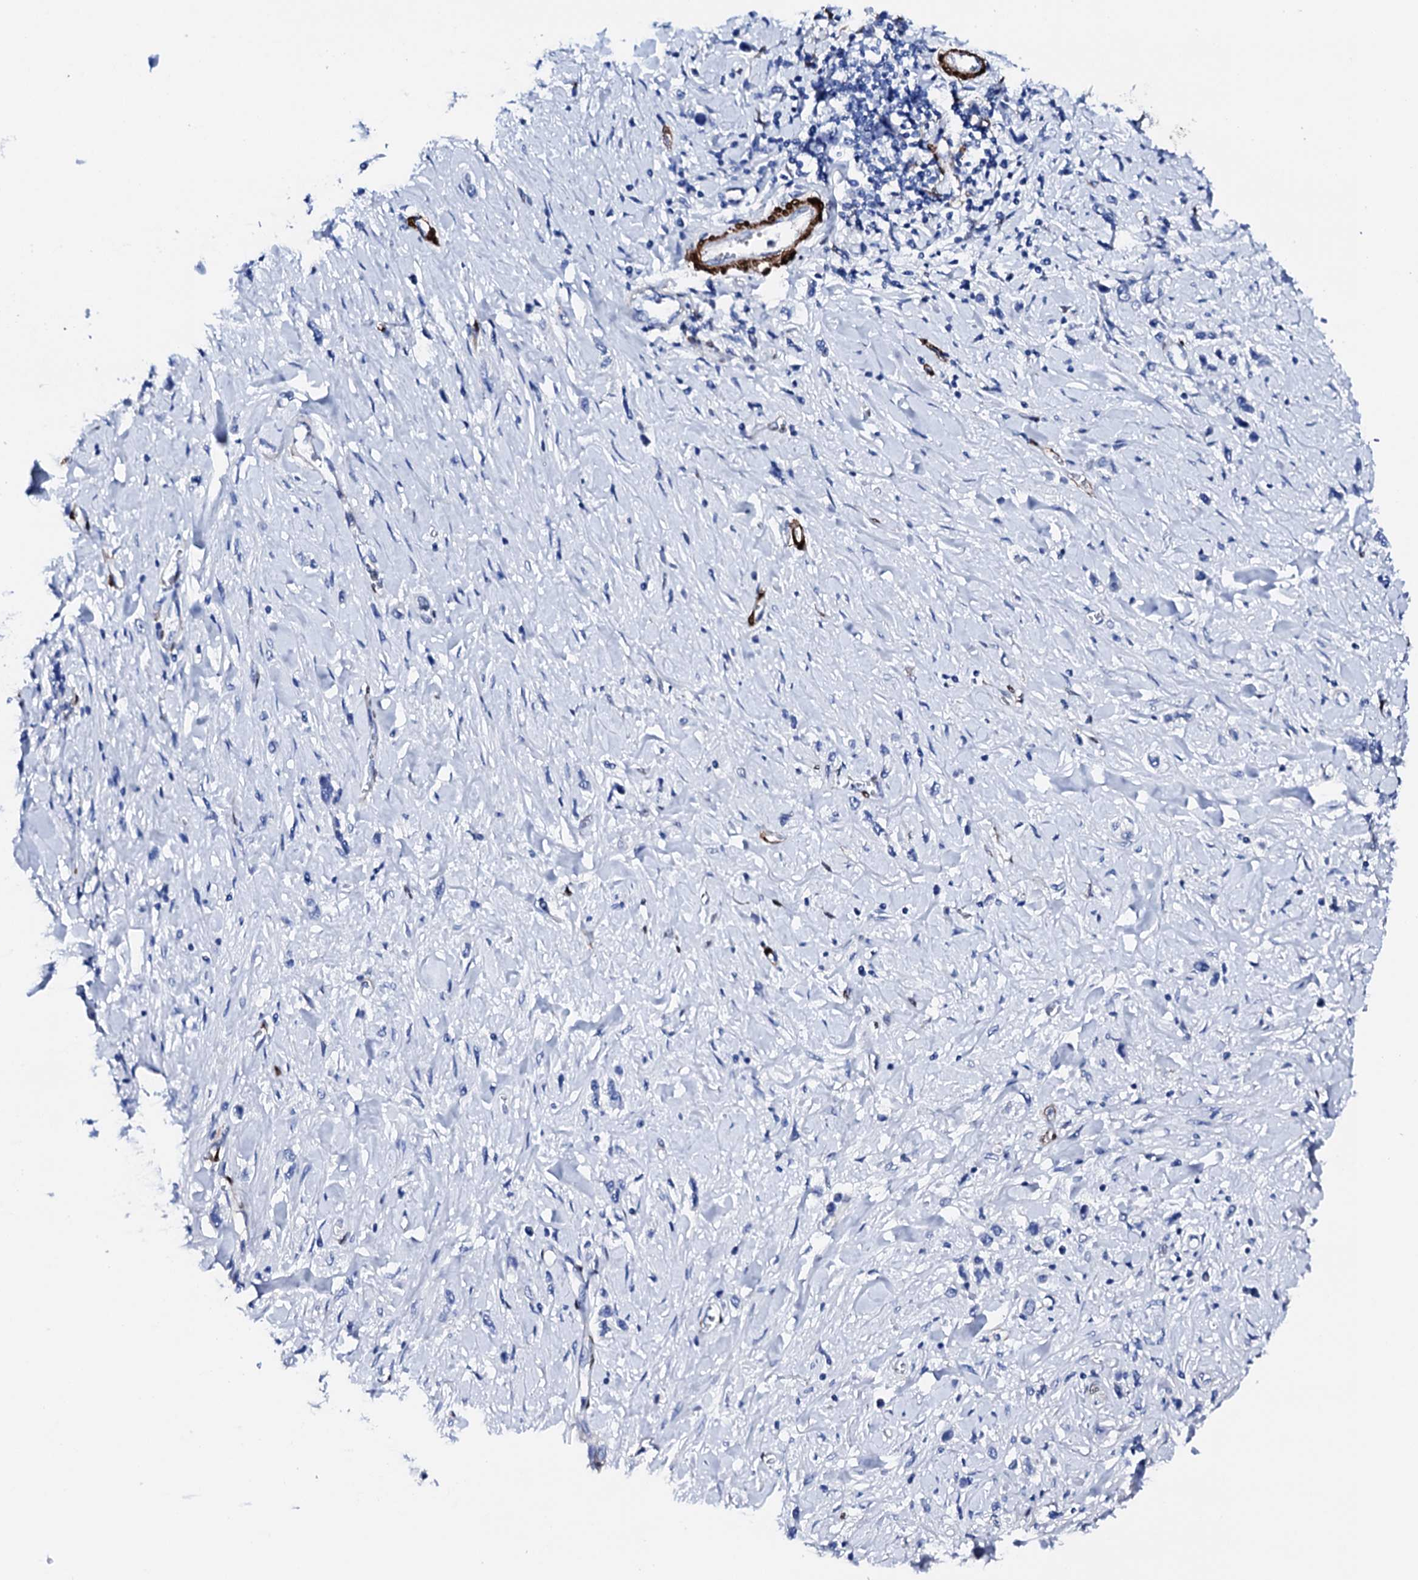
{"staining": {"intensity": "negative", "quantity": "none", "location": "none"}, "tissue": "stomach cancer", "cell_type": "Tumor cells", "image_type": "cancer", "snomed": [{"axis": "morphology", "description": "Normal tissue, NOS"}, {"axis": "morphology", "description": "Adenocarcinoma, NOS"}, {"axis": "topography", "description": "Stomach, upper"}, {"axis": "topography", "description": "Stomach"}], "caption": "There is no significant positivity in tumor cells of stomach cancer.", "gene": "NRIP2", "patient": {"sex": "female", "age": 65}}